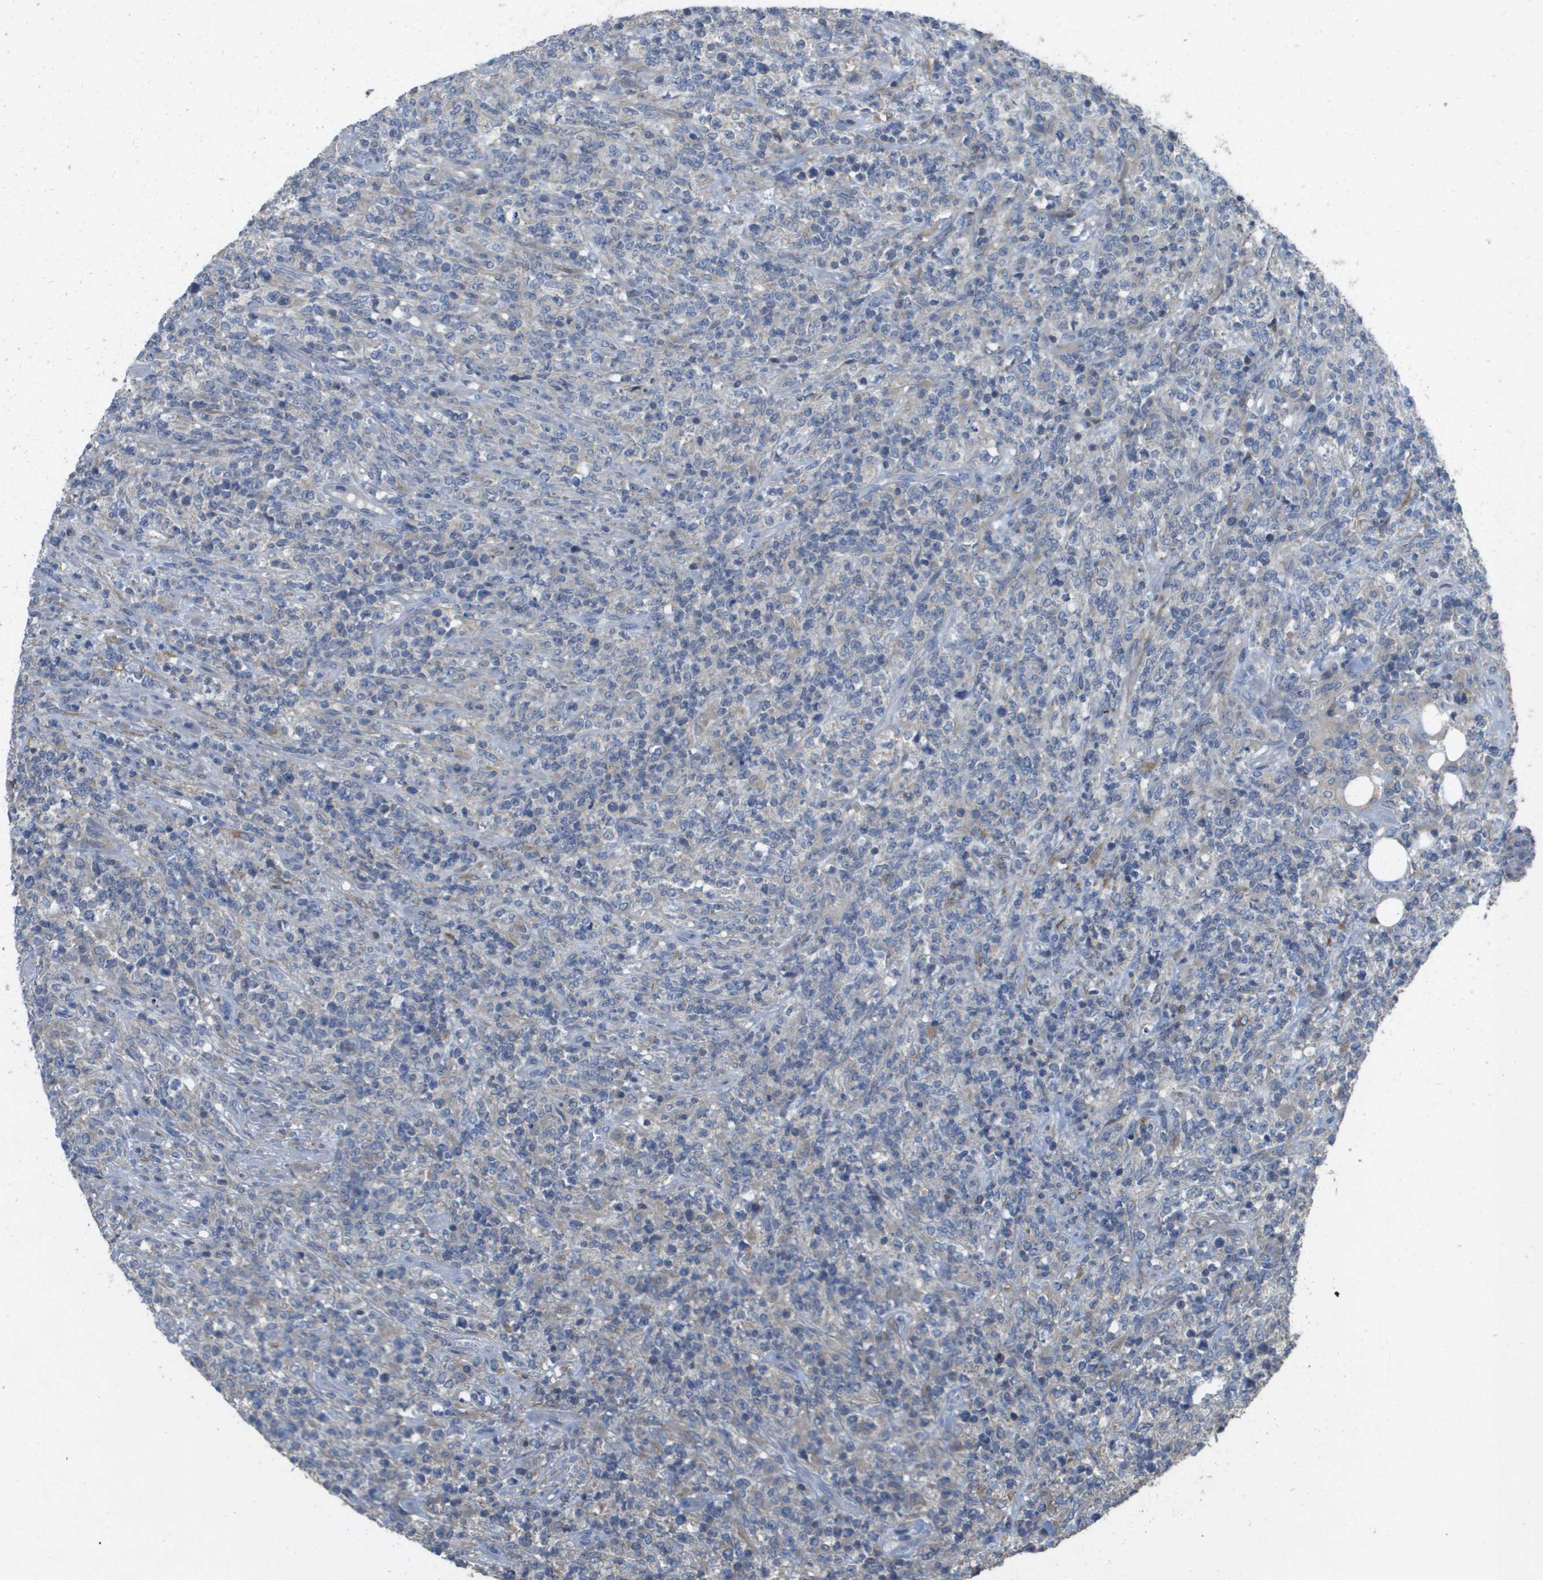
{"staining": {"intensity": "negative", "quantity": "none", "location": "none"}, "tissue": "lymphoma", "cell_type": "Tumor cells", "image_type": "cancer", "snomed": [{"axis": "morphology", "description": "Malignant lymphoma, non-Hodgkin's type, High grade"}, {"axis": "topography", "description": "Soft tissue"}], "caption": "The immunohistochemistry histopathology image has no significant positivity in tumor cells of lymphoma tissue.", "gene": "CLCA4", "patient": {"sex": "male", "age": 18}}